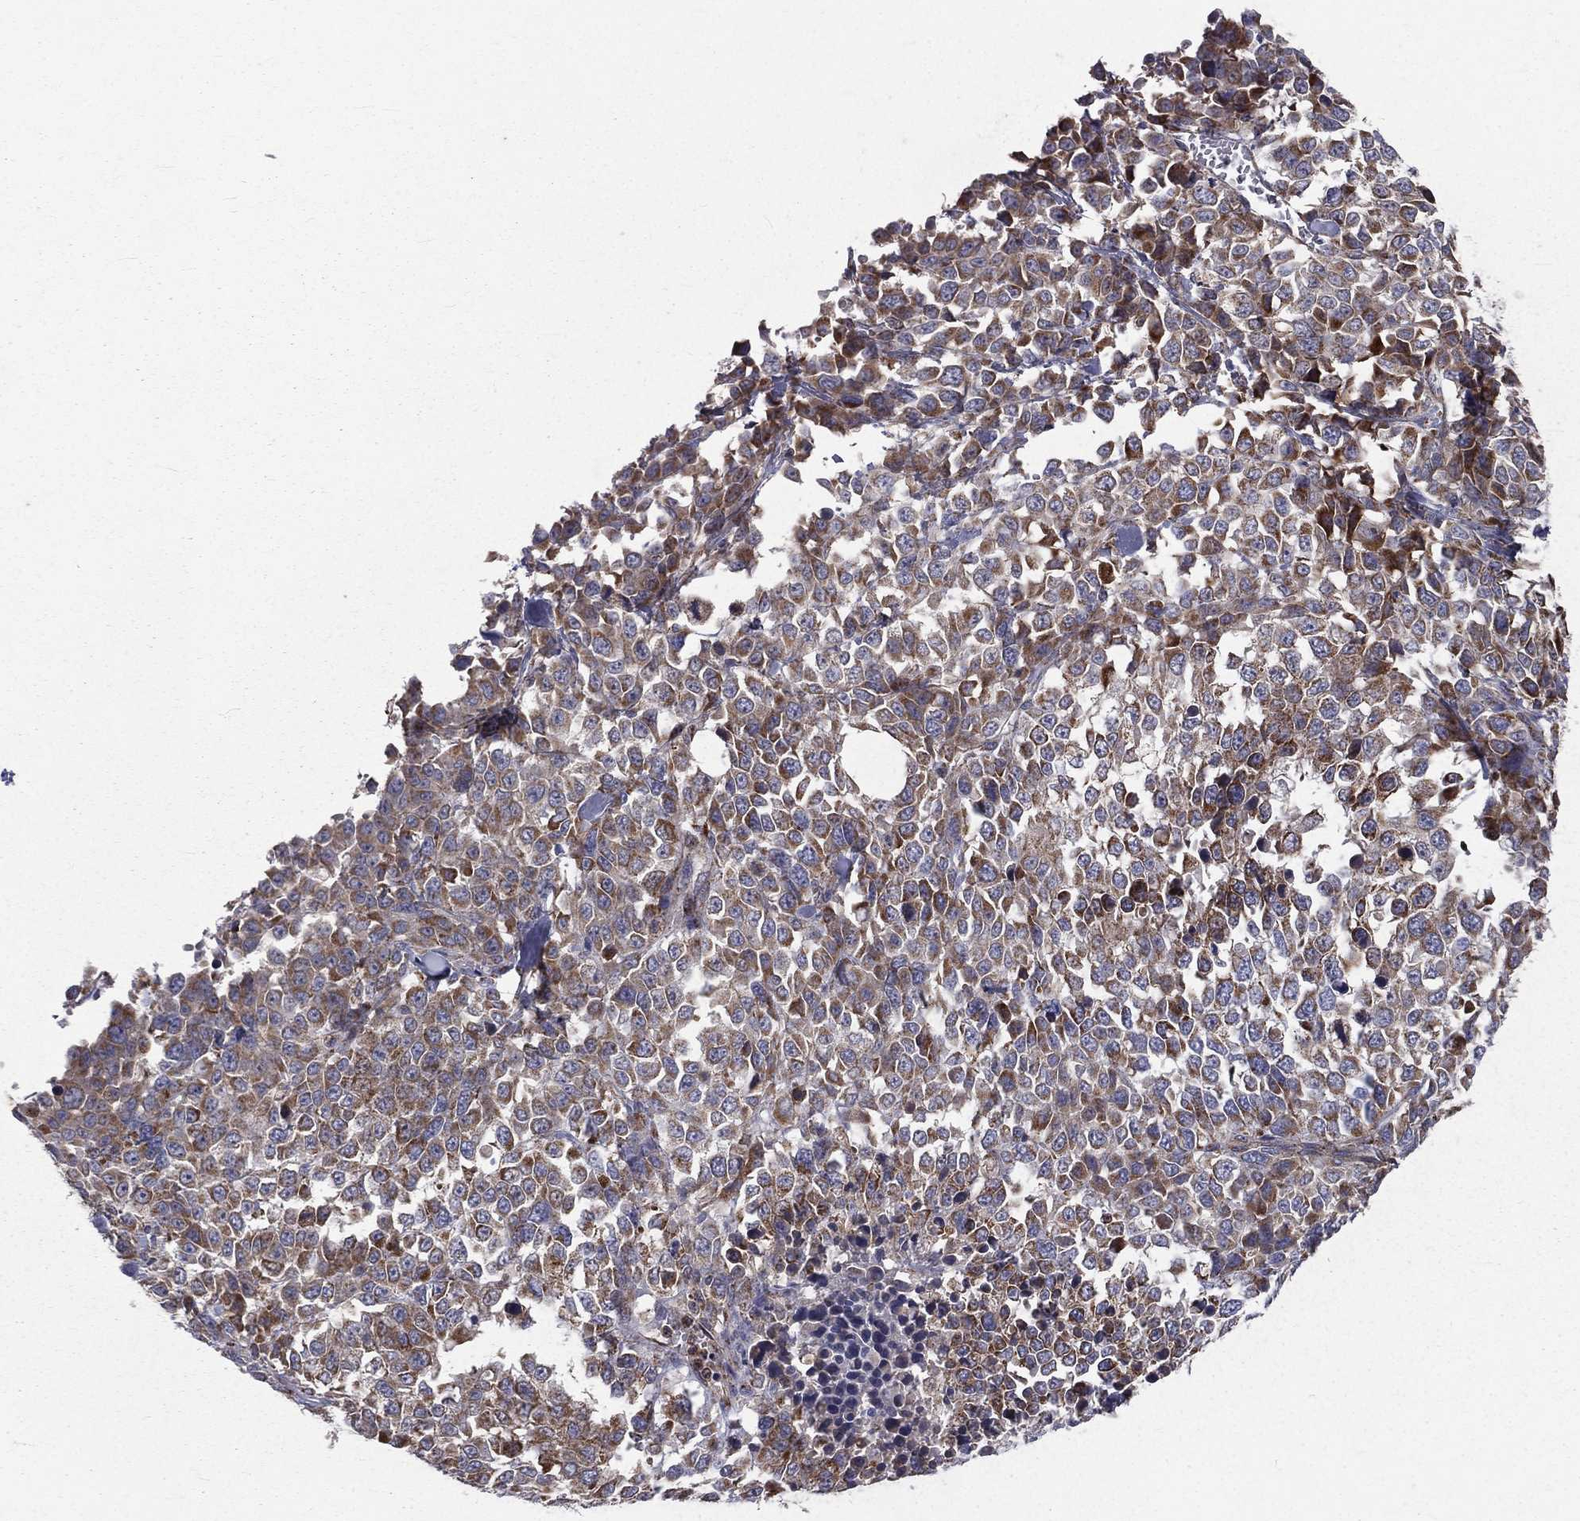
{"staining": {"intensity": "moderate", "quantity": ">75%", "location": "cytoplasmic/membranous"}, "tissue": "melanoma", "cell_type": "Tumor cells", "image_type": "cancer", "snomed": [{"axis": "morphology", "description": "Malignant melanoma, Metastatic site"}, {"axis": "topography", "description": "Skin"}], "caption": "About >75% of tumor cells in human melanoma reveal moderate cytoplasmic/membranous protein positivity as visualized by brown immunohistochemical staining.", "gene": "GPD1", "patient": {"sex": "male", "age": 84}}